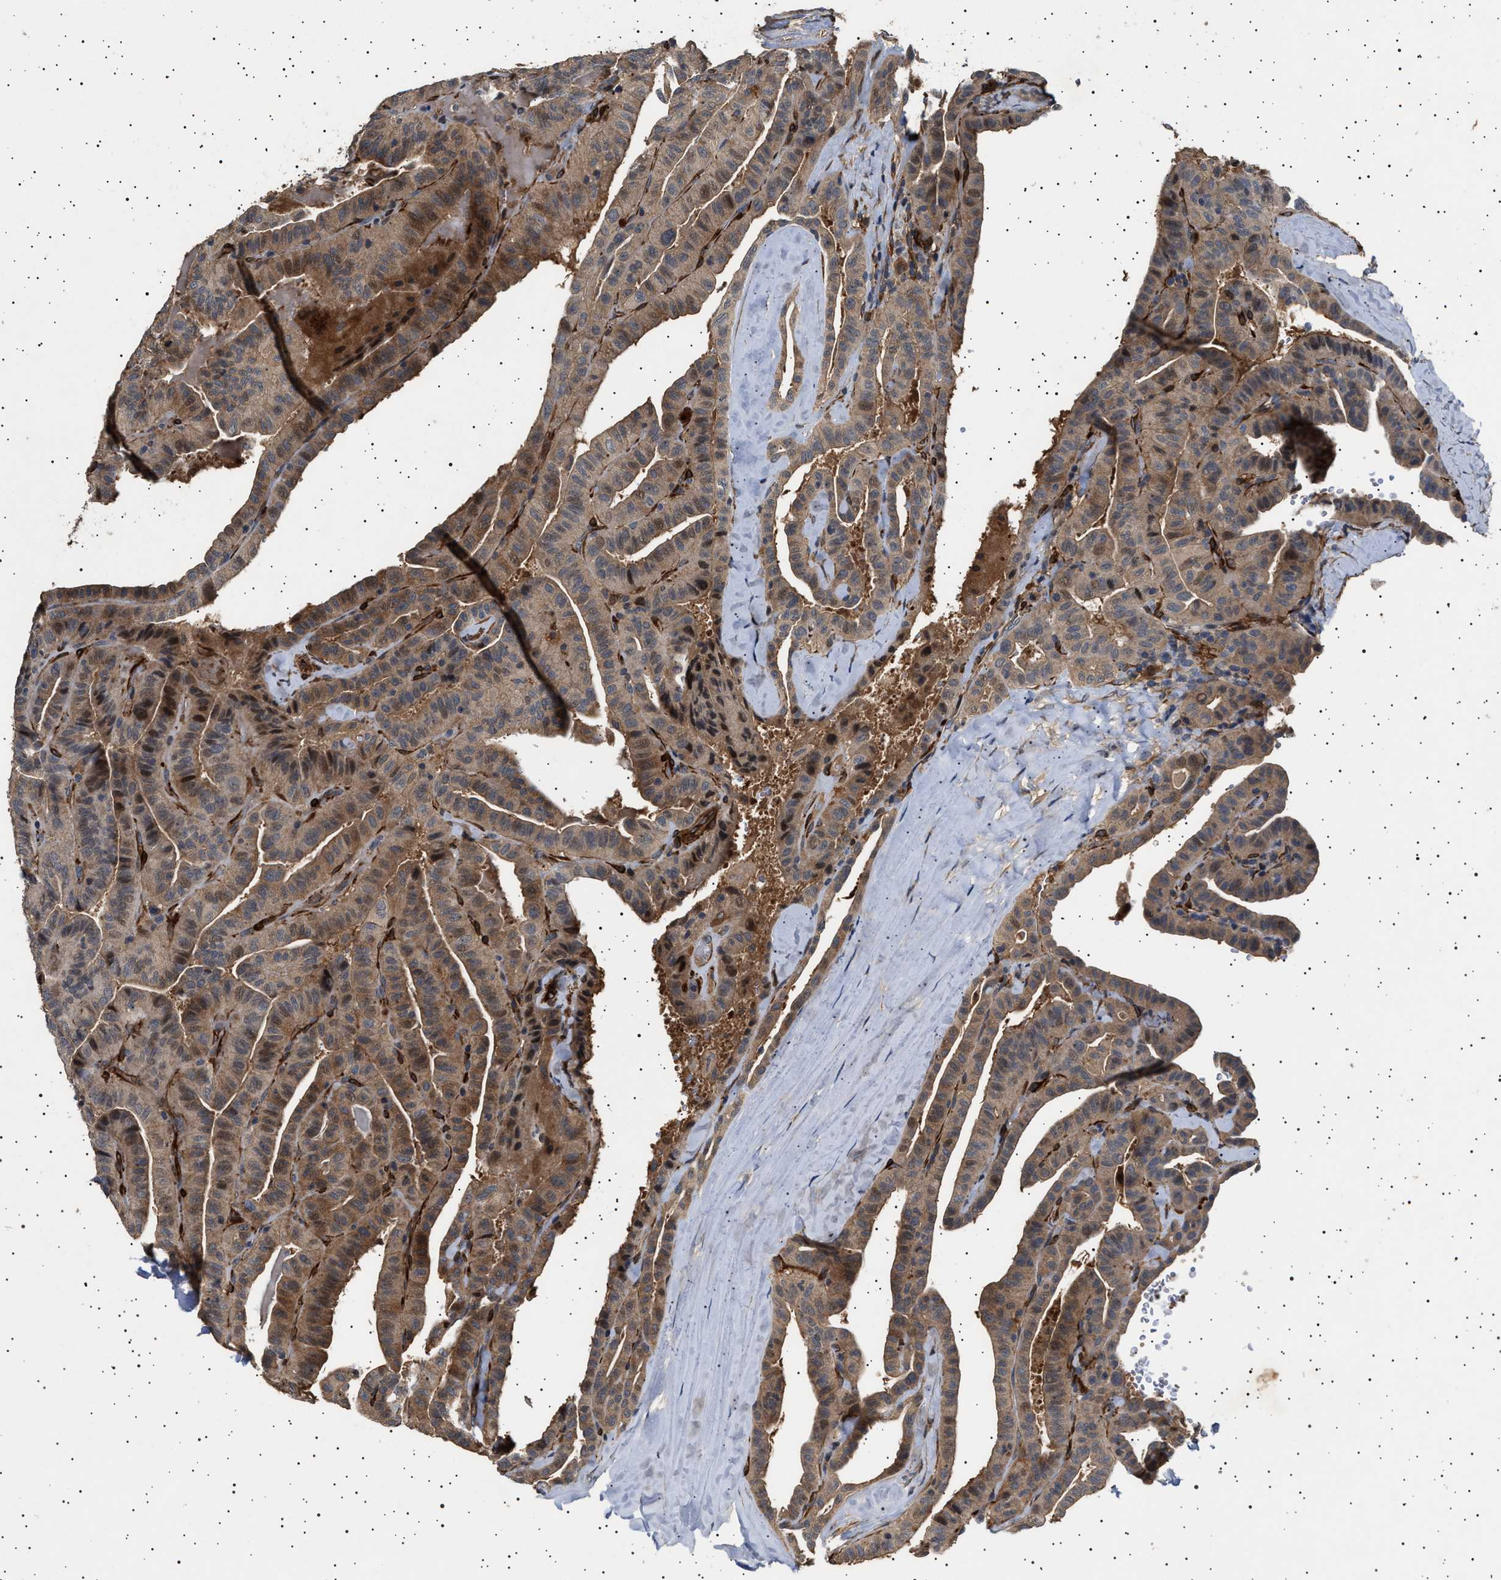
{"staining": {"intensity": "weak", "quantity": ">75%", "location": "cytoplasmic/membranous"}, "tissue": "thyroid cancer", "cell_type": "Tumor cells", "image_type": "cancer", "snomed": [{"axis": "morphology", "description": "Papillary adenocarcinoma, NOS"}, {"axis": "topography", "description": "Thyroid gland"}], "caption": "A low amount of weak cytoplasmic/membranous expression is present in approximately >75% of tumor cells in thyroid cancer (papillary adenocarcinoma) tissue.", "gene": "GUCY1B1", "patient": {"sex": "male", "age": 77}}